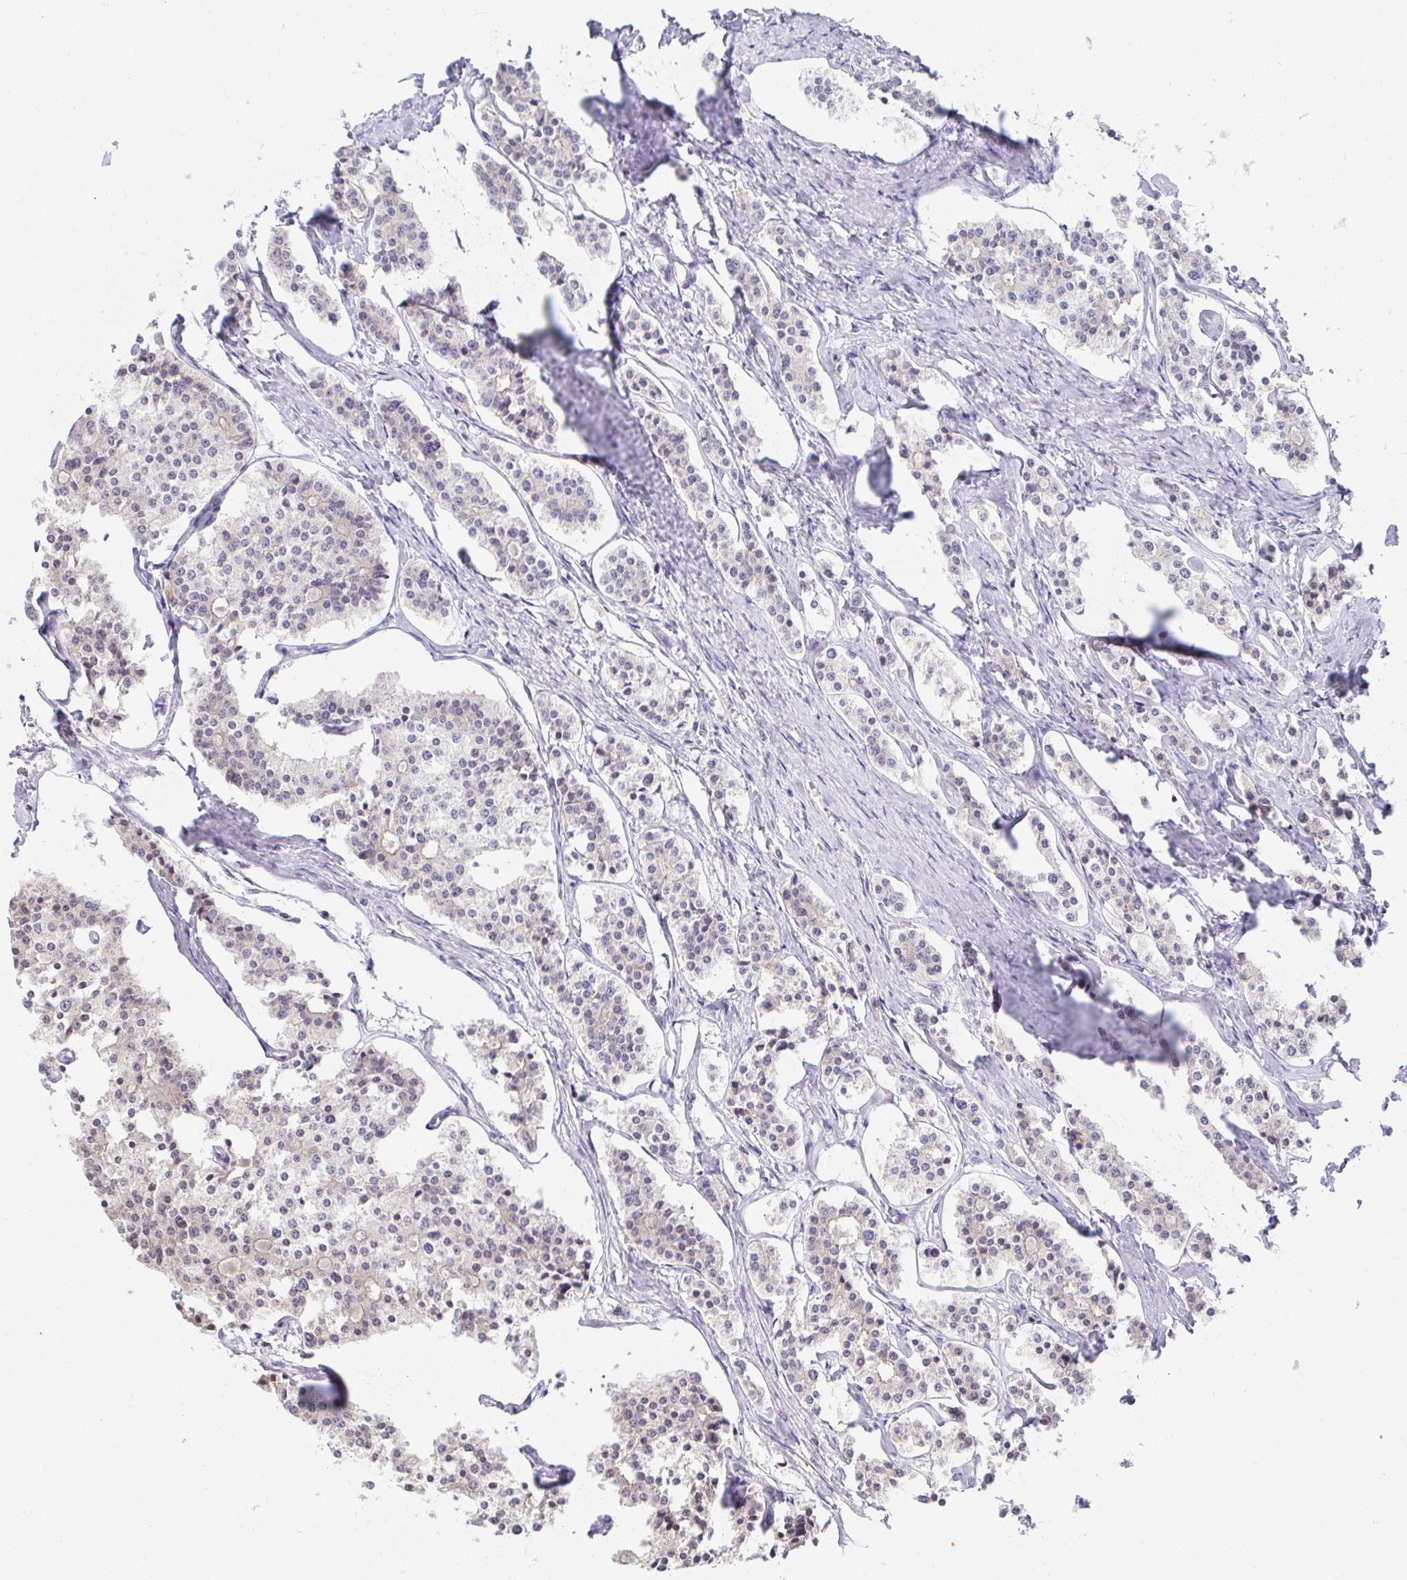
{"staining": {"intensity": "negative", "quantity": "none", "location": "none"}, "tissue": "carcinoid", "cell_type": "Tumor cells", "image_type": "cancer", "snomed": [{"axis": "morphology", "description": "Carcinoid, malignant, NOS"}, {"axis": "topography", "description": "Small intestine"}], "caption": "DAB (3,3'-diaminobenzidine) immunohistochemical staining of malignant carcinoid demonstrates no significant positivity in tumor cells.", "gene": "ANK3", "patient": {"sex": "male", "age": 63}}